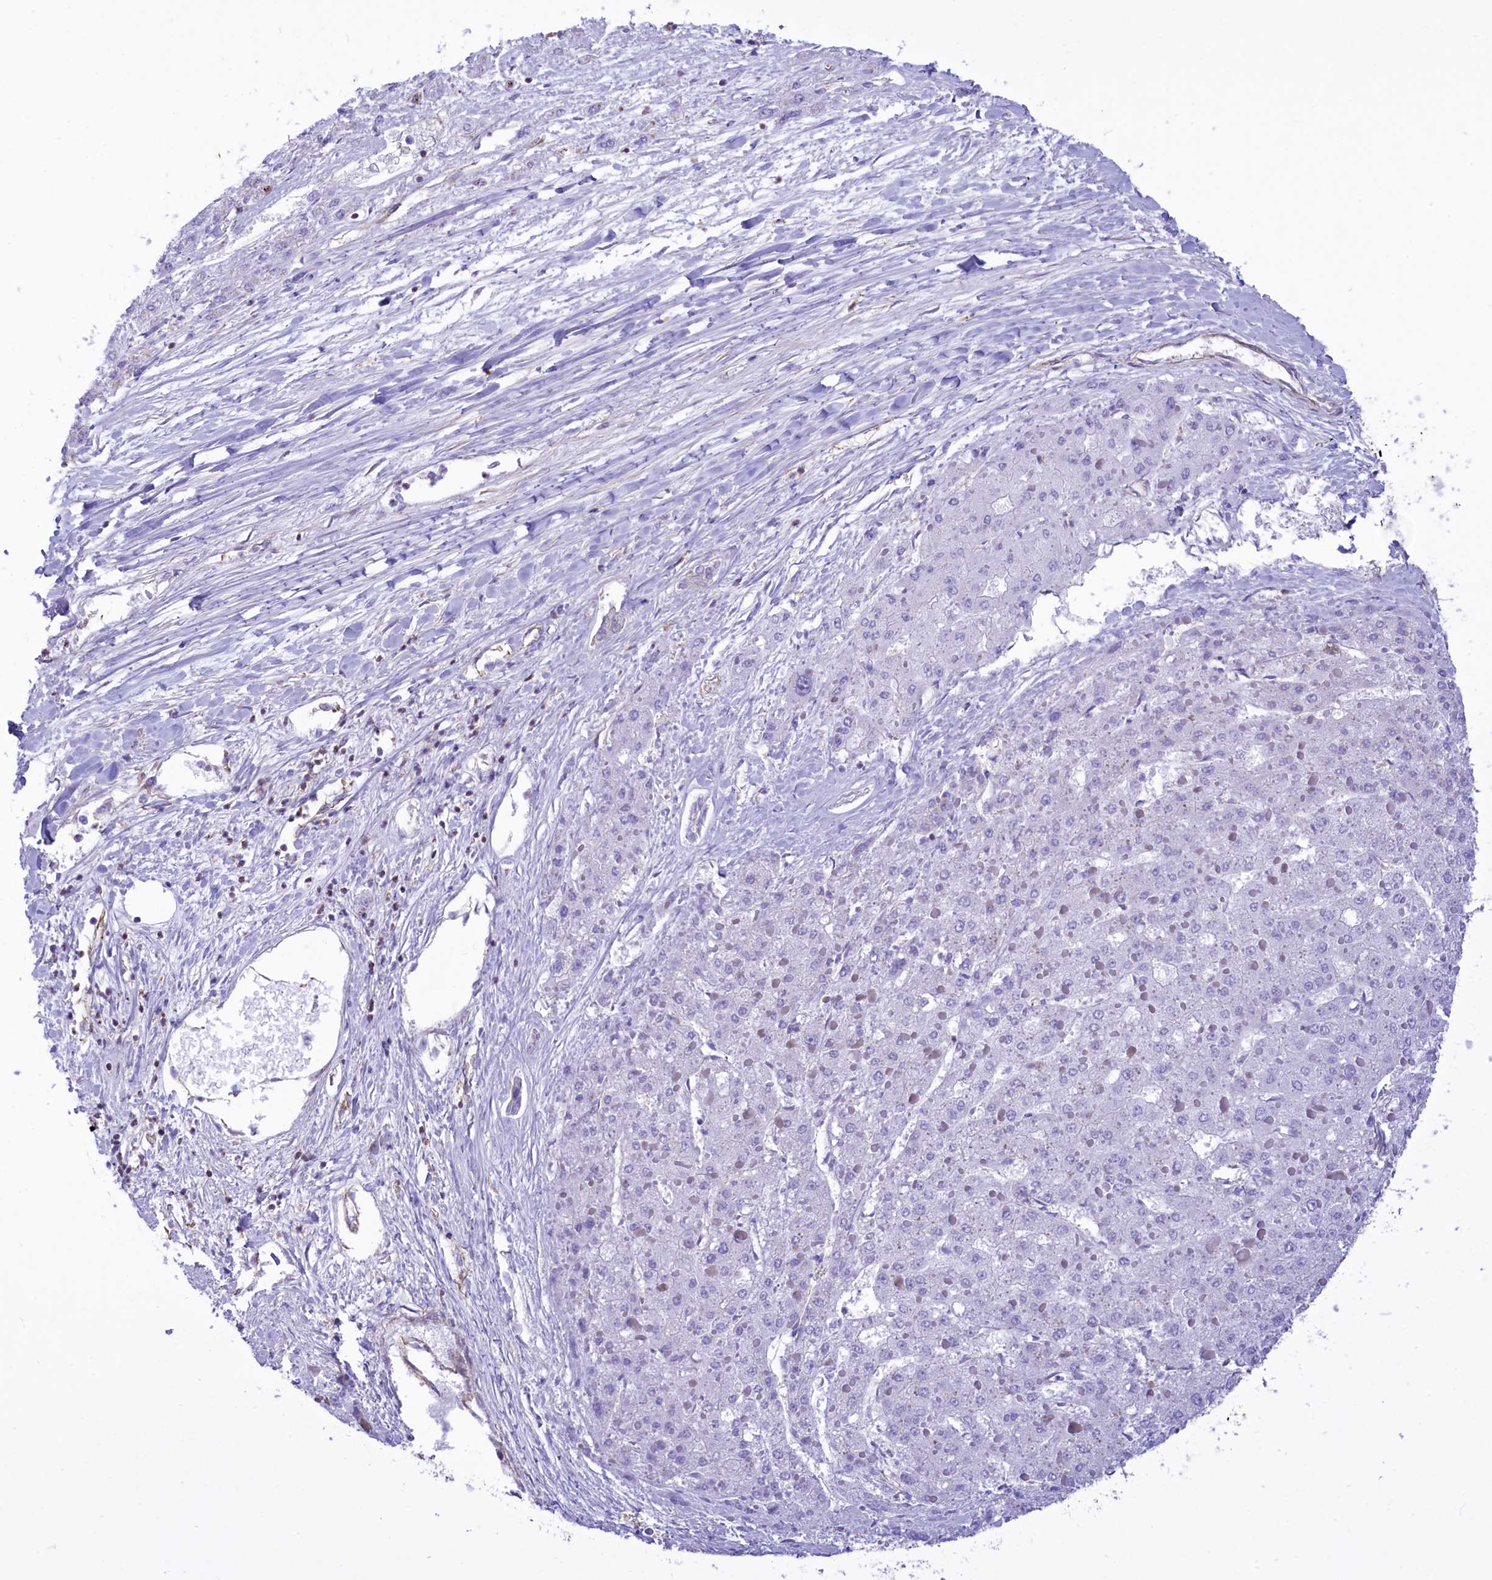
{"staining": {"intensity": "negative", "quantity": "none", "location": "none"}, "tissue": "liver cancer", "cell_type": "Tumor cells", "image_type": "cancer", "snomed": [{"axis": "morphology", "description": "Carcinoma, Hepatocellular, NOS"}, {"axis": "topography", "description": "Liver"}], "caption": "Tumor cells show no significant expression in liver cancer (hepatocellular carcinoma).", "gene": "SEPTIN9", "patient": {"sex": "female", "age": 73}}